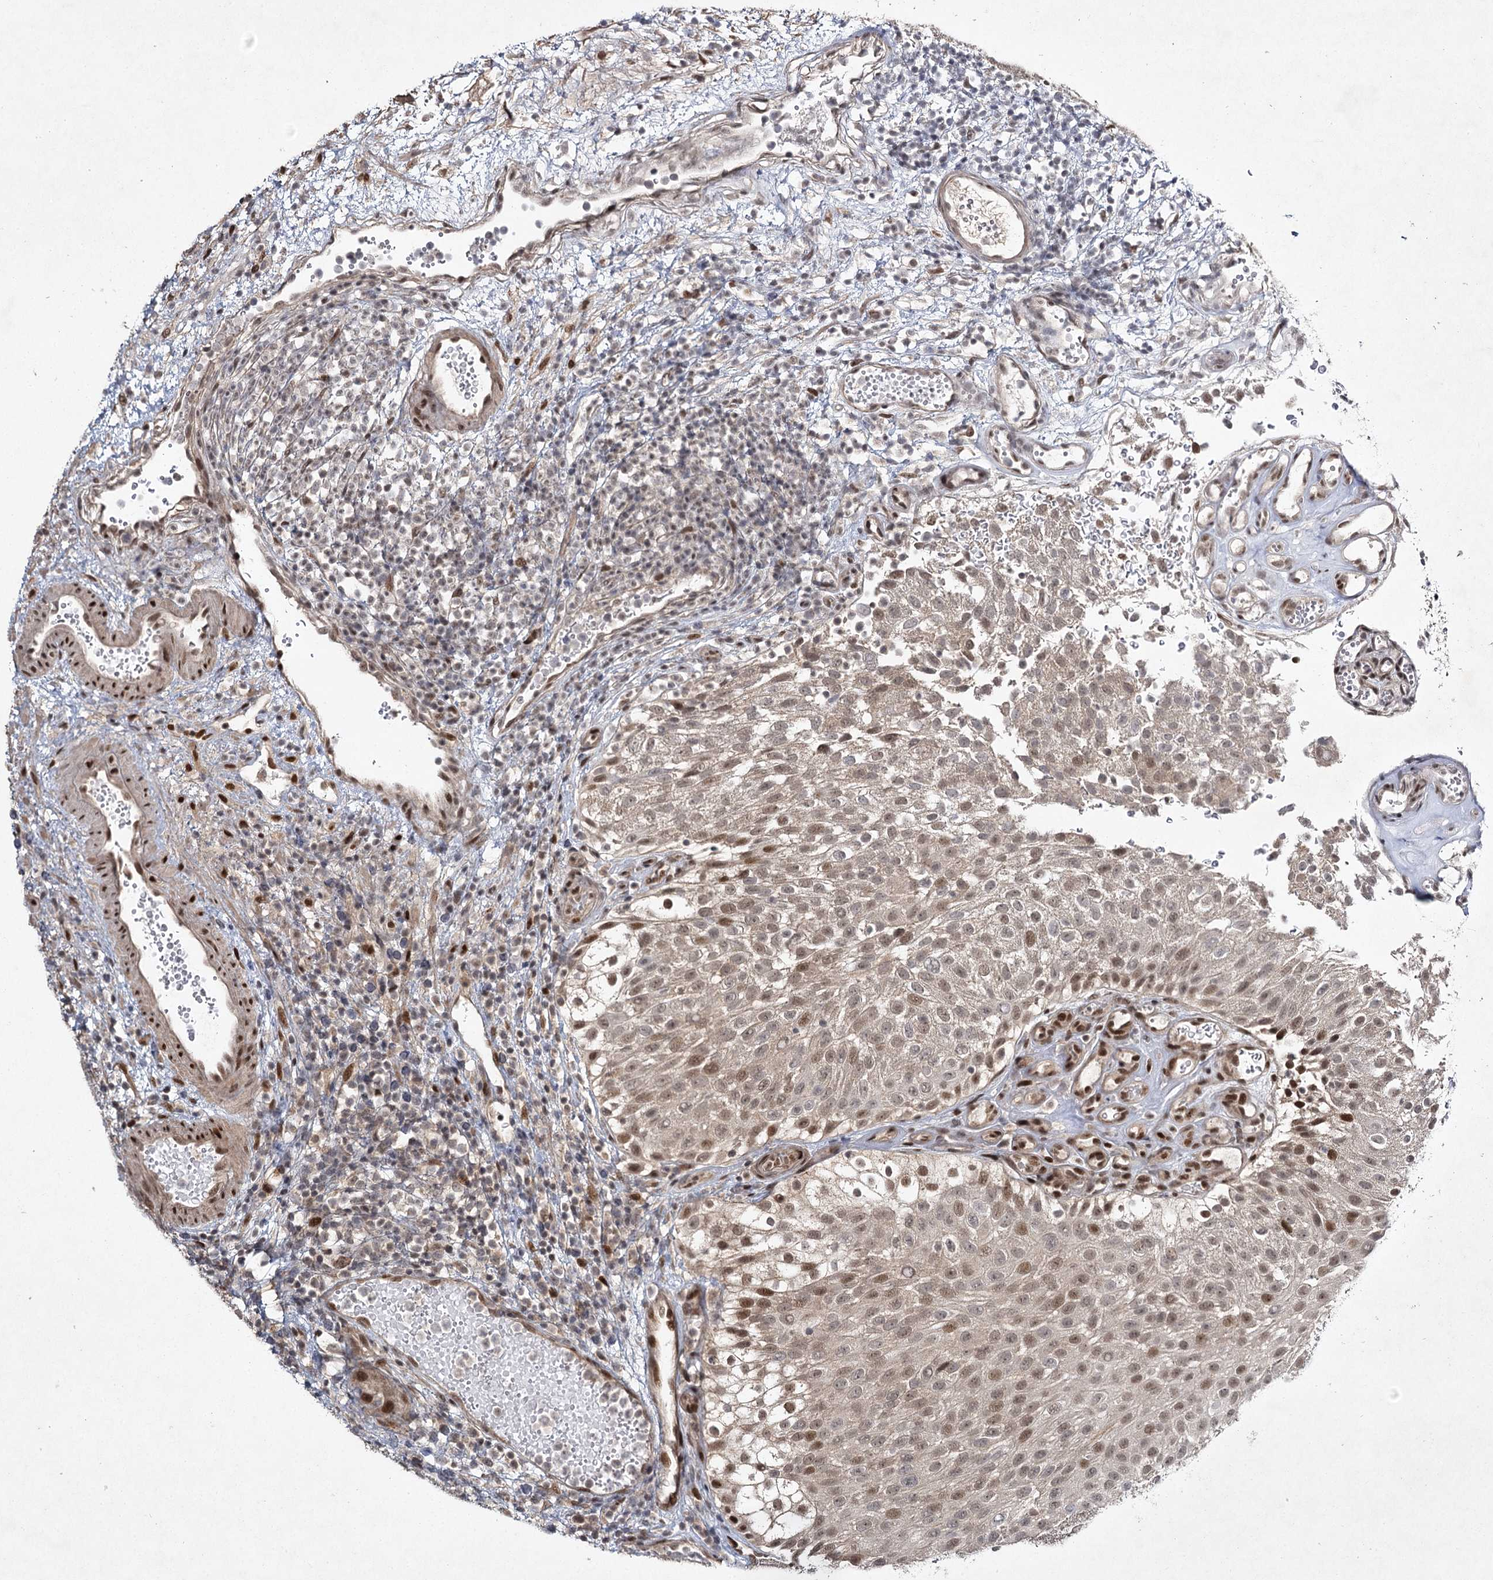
{"staining": {"intensity": "moderate", "quantity": ">75%", "location": "cytoplasmic/membranous,nuclear"}, "tissue": "urothelial cancer", "cell_type": "Tumor cells", "image_type": "cancer", "snomed": [{"axis": "morphology", "description": "Urothelial carcinoma, Low grade"}, {"axis": "topography", "description": "Urinary bladder"}], "caption": "About >75% of tumor cells in human urothelial cancer demonstrate moderate cytoplasmic/membranous and nuclear protein expression as visualized by brown immunohistochemical staining.", "gene": "DCUN1D4", "patient": {"sex": "male", "age": 78}}